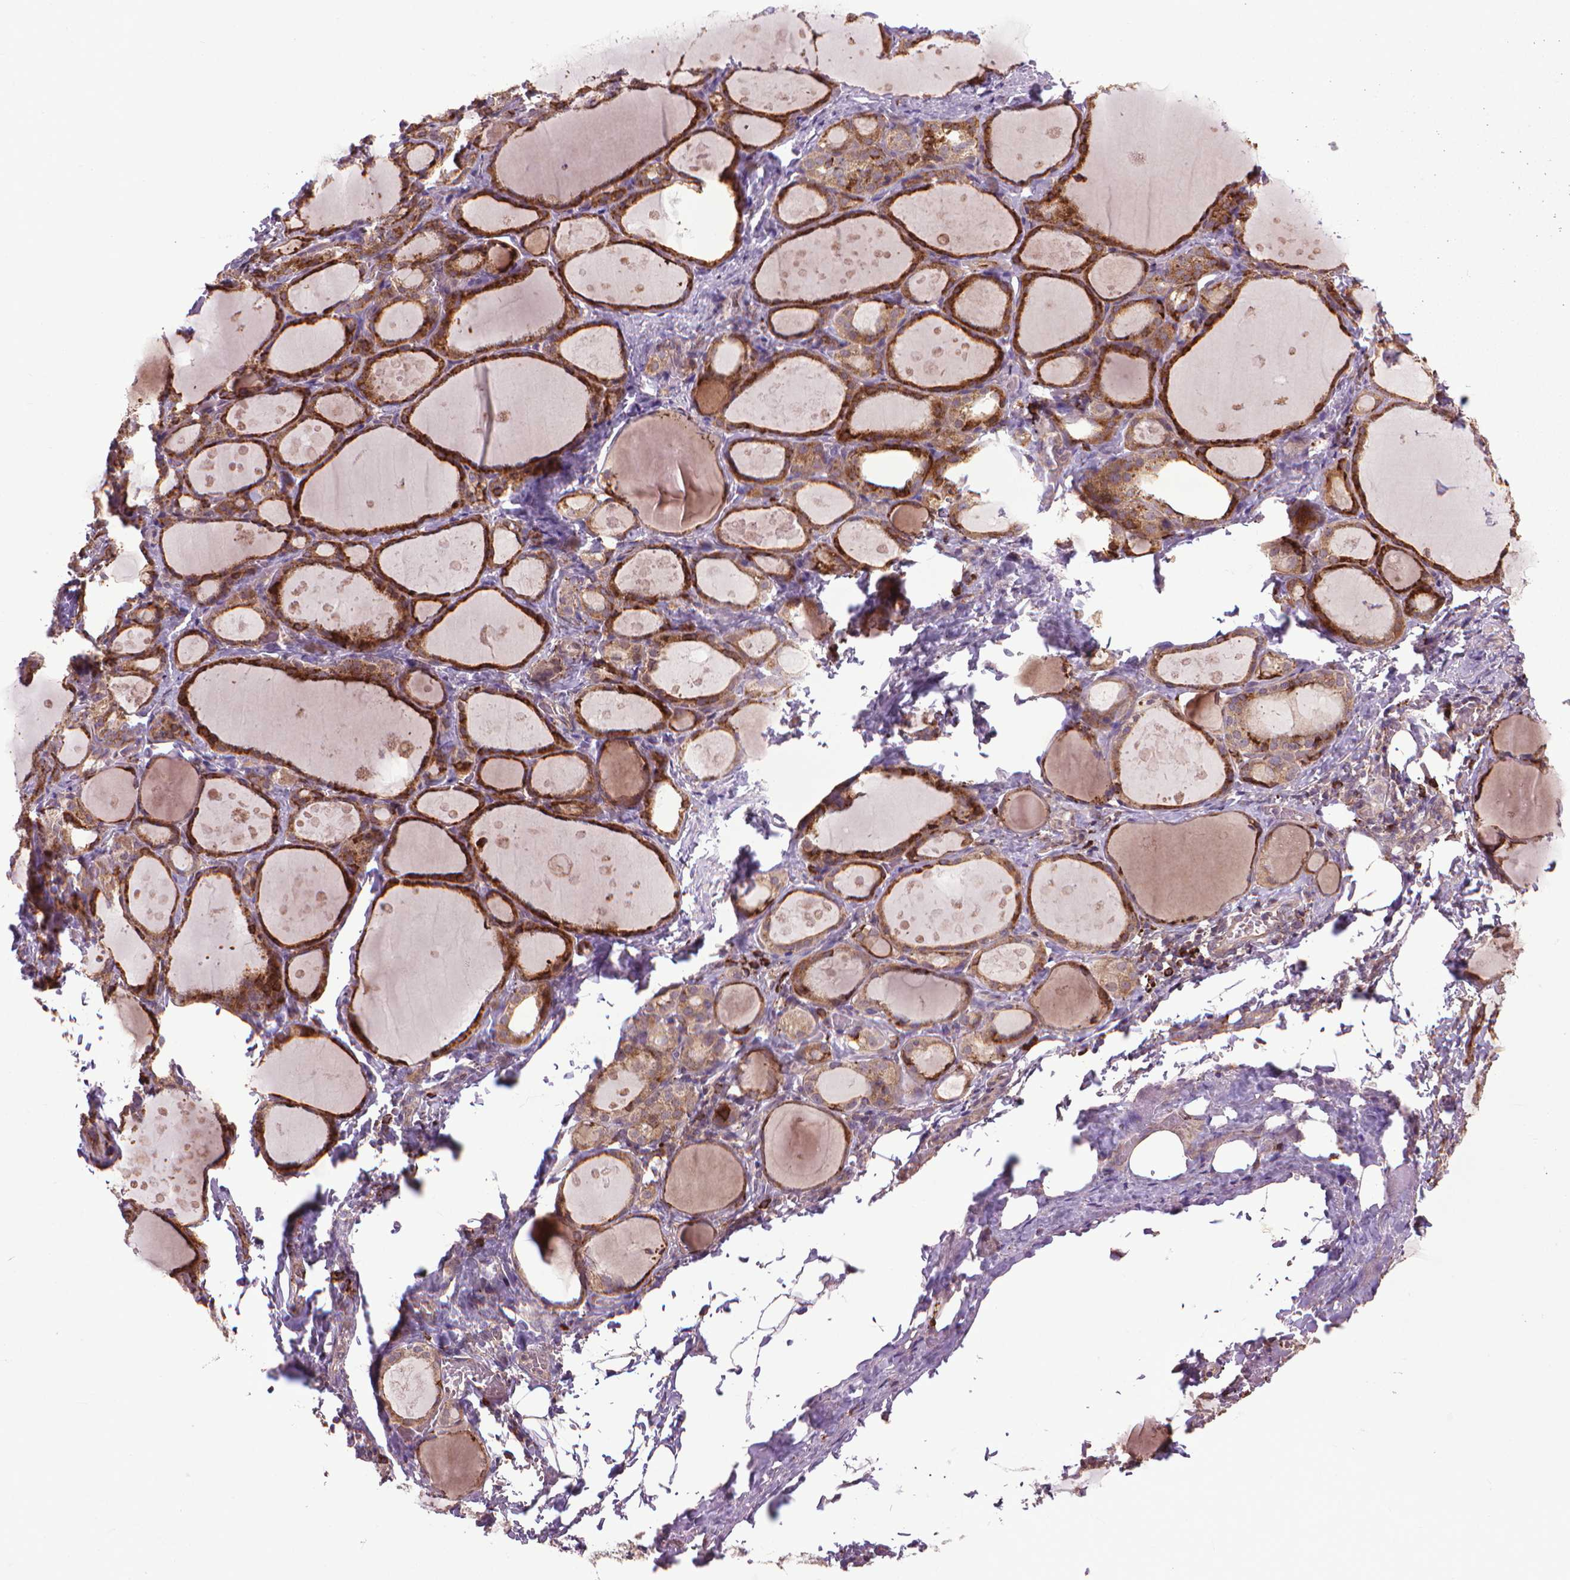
{"staining": {"intensity": "strong", "quantity": "25%-75%", "location": "cytoplasmic/membranous"}, "tissue": "thyroid gland", "cell_type": "Glandular cells", "image_type": "normal", "snomed": [{"axis": "morphology", "description": "Normal tissue, NOS"}, {"axis": "topography", "description": "Thyroid gland"}], "caption": "DAB immunohistochemical staining of normal thyroid gland exhibits strong cytoplasmic/membranous protein staining in about 25%-75% of glandular cells.", "gene": "MYH14", "patient": {"sex": "male", "age": 68}}